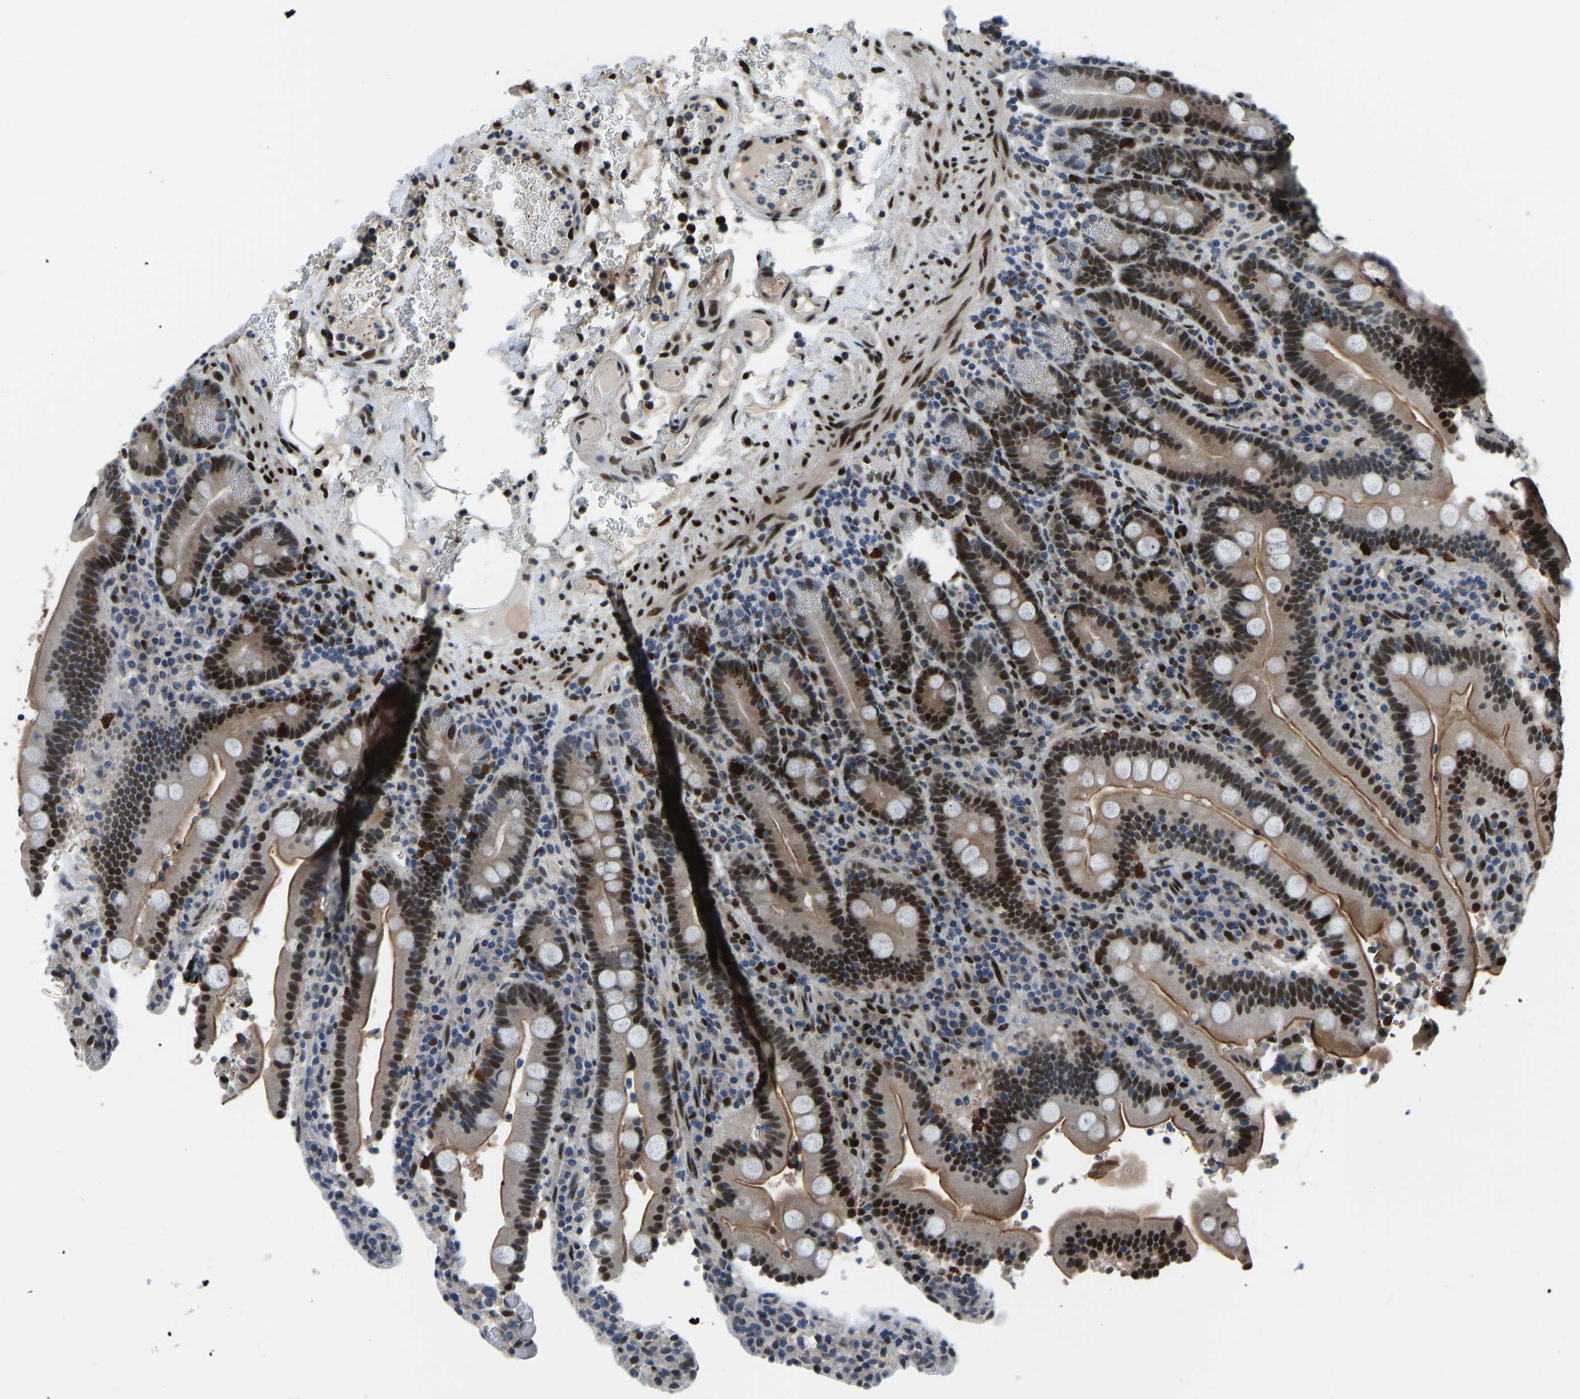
{"staining": {"intensity": "moderate", "quantity": "25%-75%", "location": "cytoplasmic/membranous,nuclear"}, "tissue": "duodenum", "cell_type": "Glandular cells", "image_type": "normal", "snomed": [{"axis": "morphology", "description": "Normal tissue, NOS"}, {"axis": "topography", "description": "Small intestine, NOS"}], "caption": "Immunohistochemistry staining of benign duodenum, which demonstrates medium levels of moderate cytoplasmic/membranous,nuclear positivity in approximately 25%-75% of glandular cells indicating moderate cytoplasmic/membranous,nuclear protein positivity. The staining was performed using DAB (3,3'-diaminobenzidine) (brown) for protein detection and nuclei were counterstained in hematoxylin (blue).", "gene": "FOS", "patient": {"sex": "female", "age": 71}}